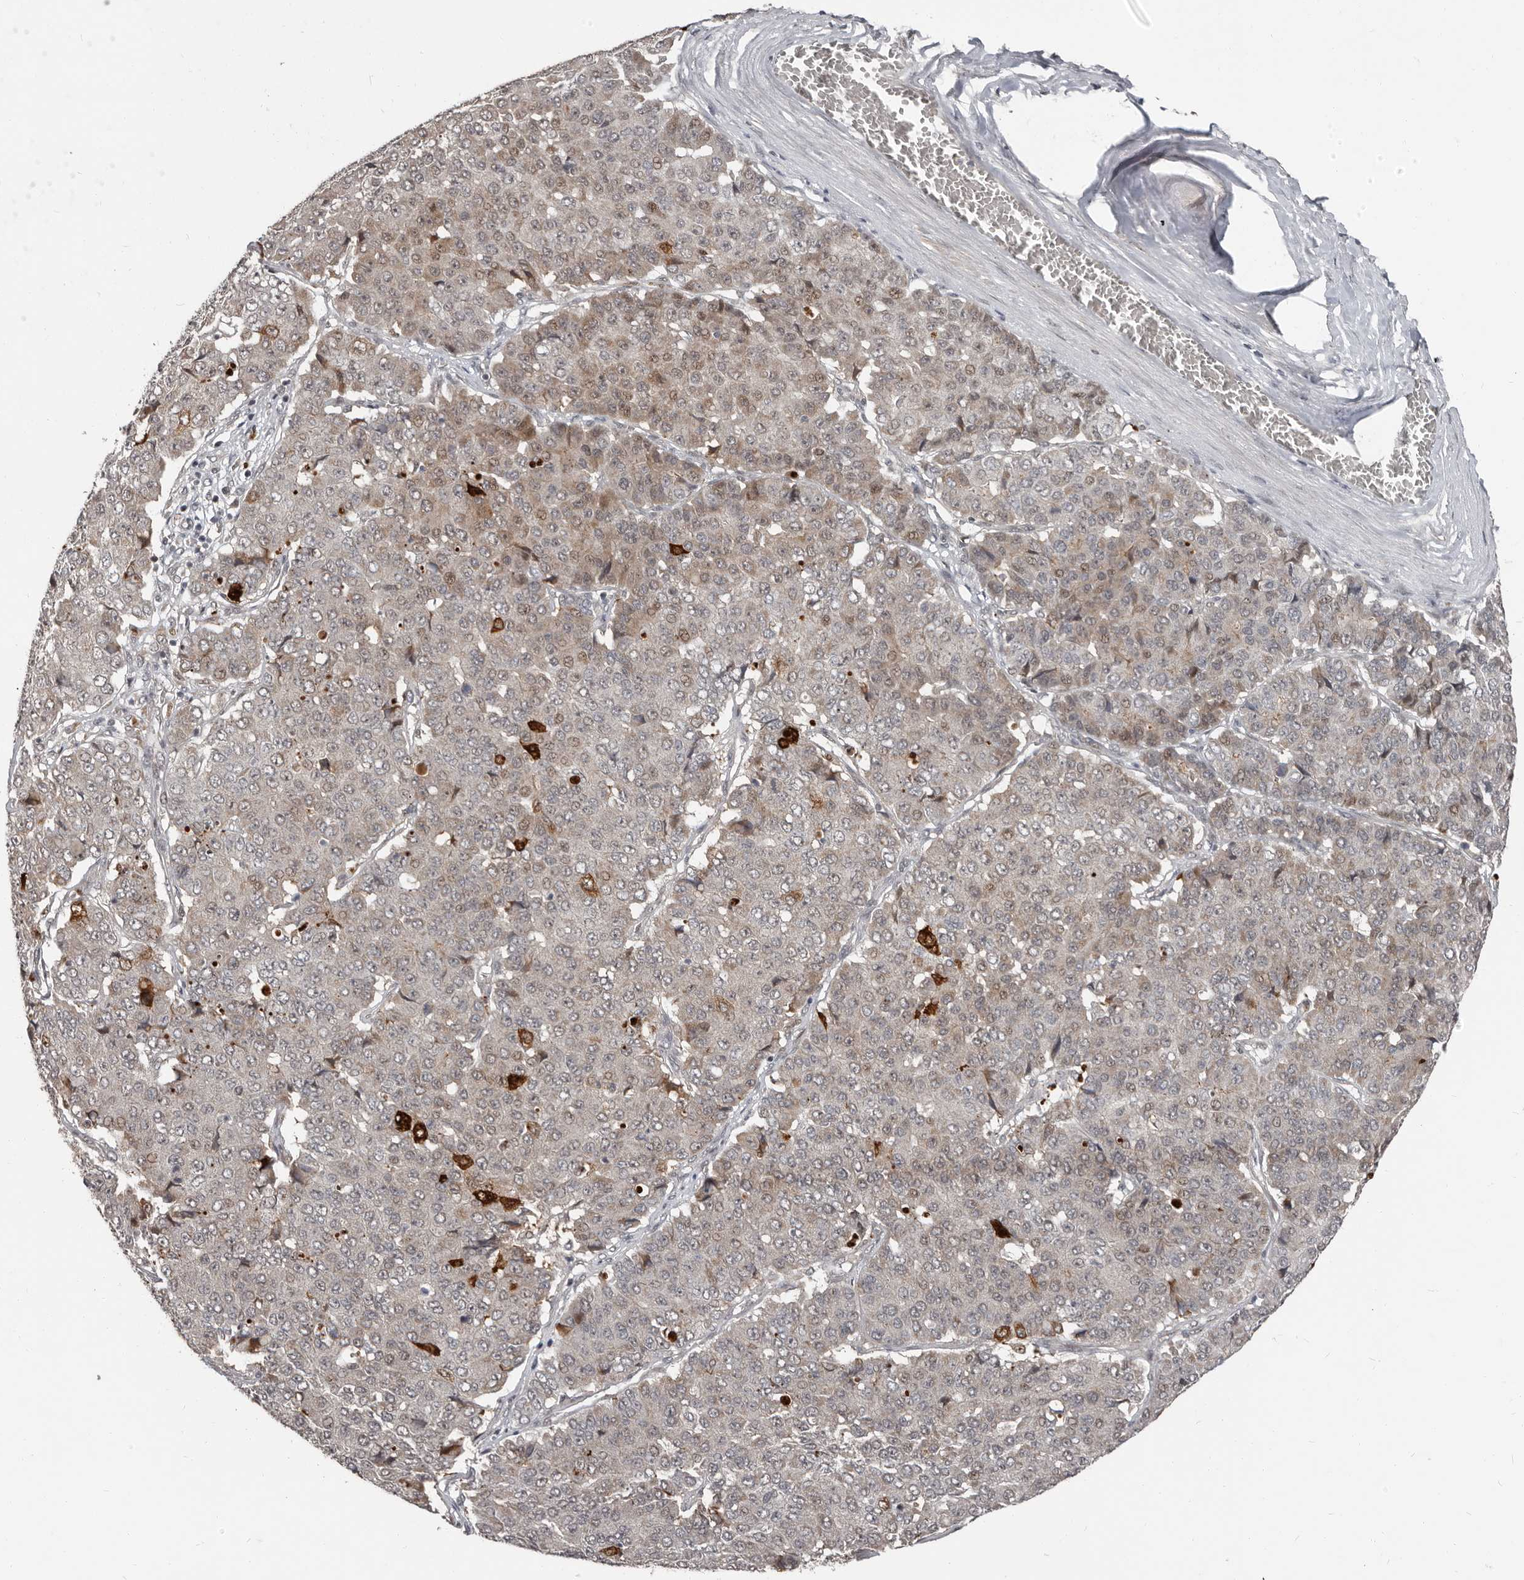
{"staining": {"intensity": "weak", "quantity": "<25%", "location": "cytoplasmic/membranous,nuclear"}, "tissue": "pancreatic cancer", "cell_type": "Tumor cells", "image_type": "cancer", "snomed": [{"axis": "morphology", "description": "Adenocarcinoma, NOS"}, {"axis": "topography", "description": "Pancreas"}], "caption": "IHC image of pancreatic cancer stained for a protein (brown), which displays no expression in tumor cells.", "gene": "APOL6", "patient": {"sex": "male", "age": 50}}